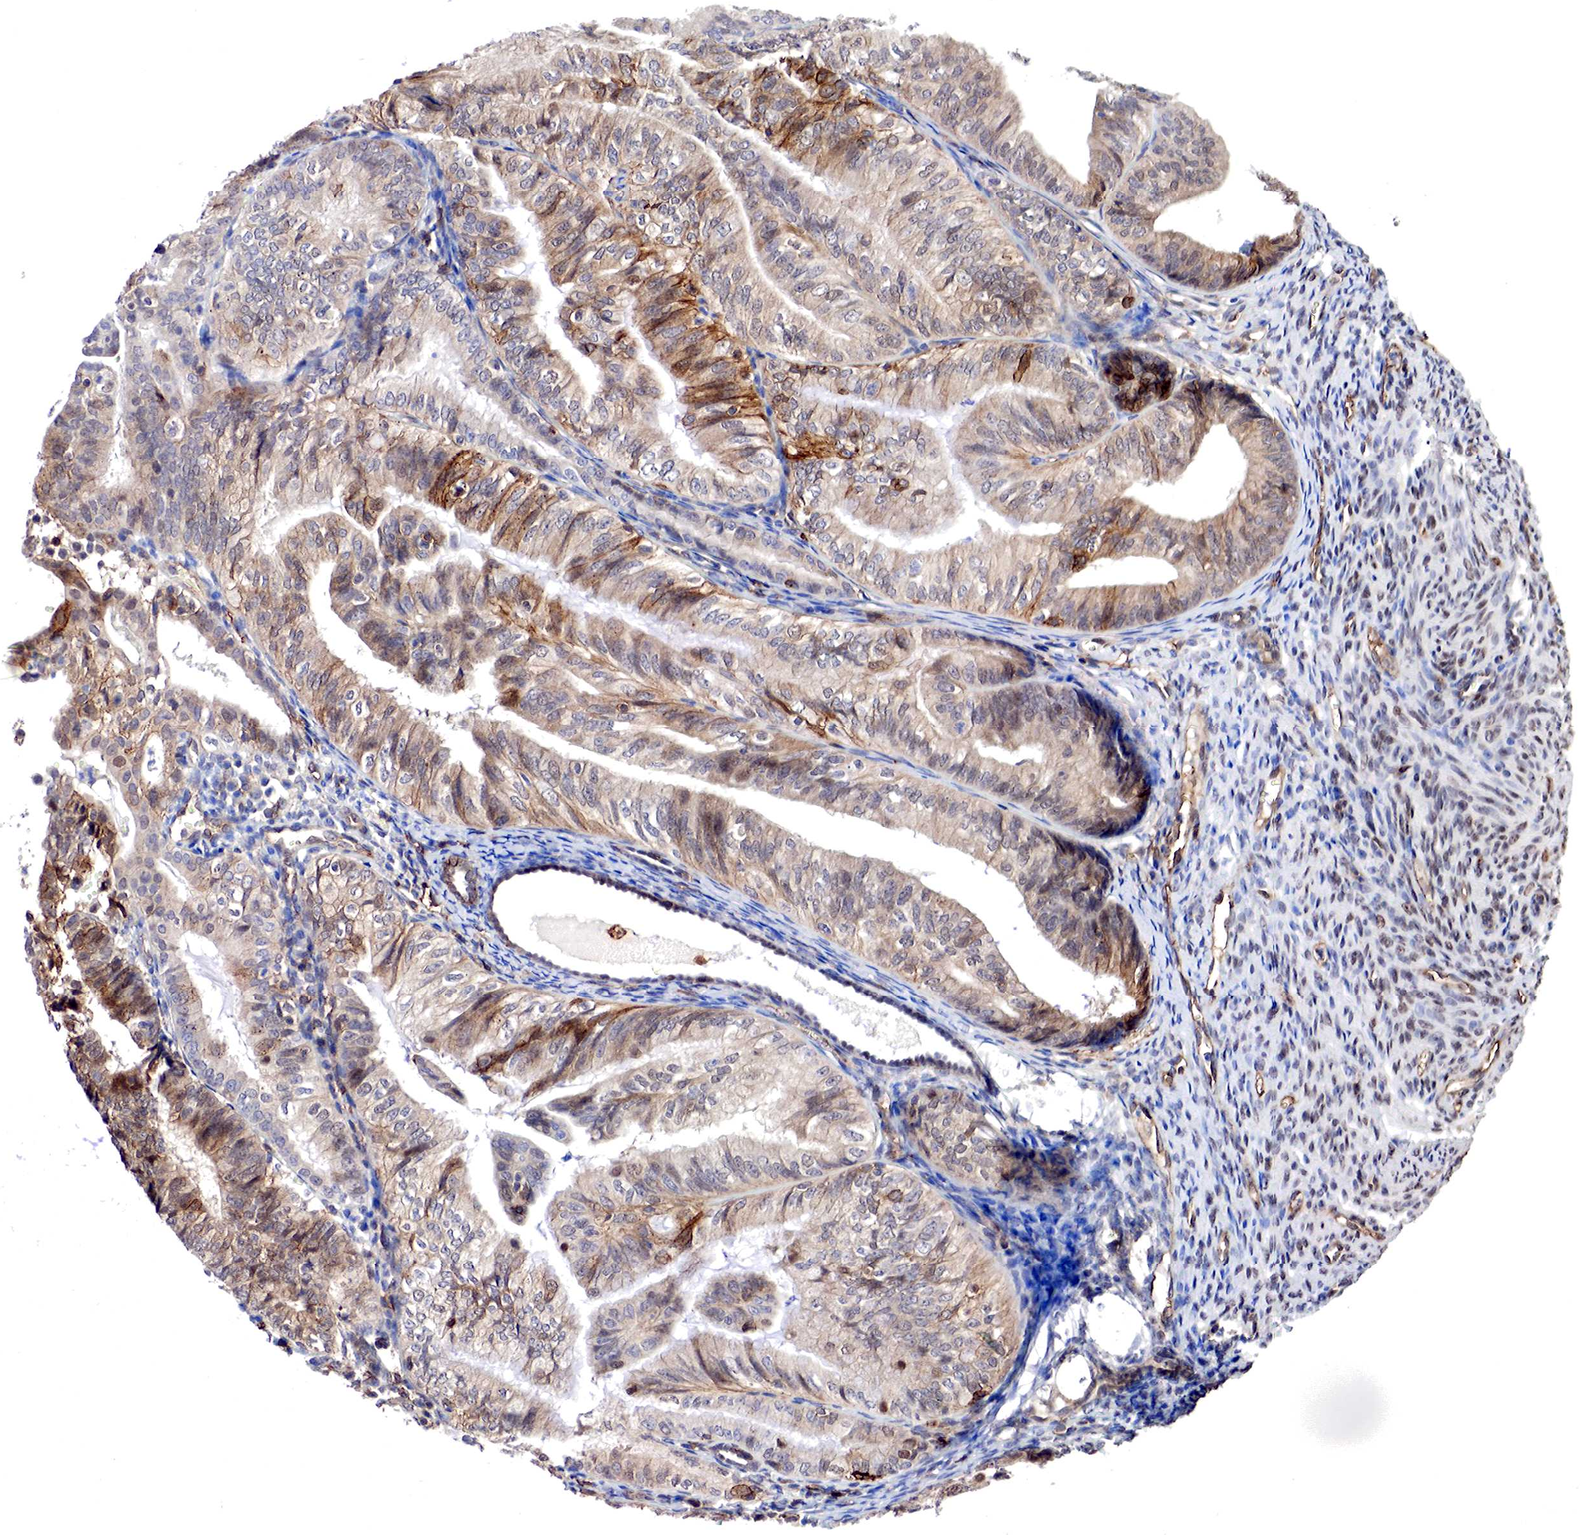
{"staining": {"intensity": "moderate", "quantity": ">75%", "location": "cytoplasmic/membranous,nuclear"}, "tissue": "endometrial cancer", "cell_type": "Tumor cells", "image_type": "cancer", "snomed": [{"axis": "morphology", "description": "Adenocarcinoma, NOS"}, {"axis": "topography", "description": "Endometrium"}], "caption": "Protein expression analysis of human endometrial adenocarcinoma reveals moderate cytoplasmic/membranous and nuclear staining in approximately >75% of tumor cells. (Stains: DAB (3,3'-diaminobenzidine) in brown, nuclei in blue, Microscopy: brightfield microscopy at high magnification).", "gene": "PABIR2", "patient": {"sex": "female", "age": 66}}